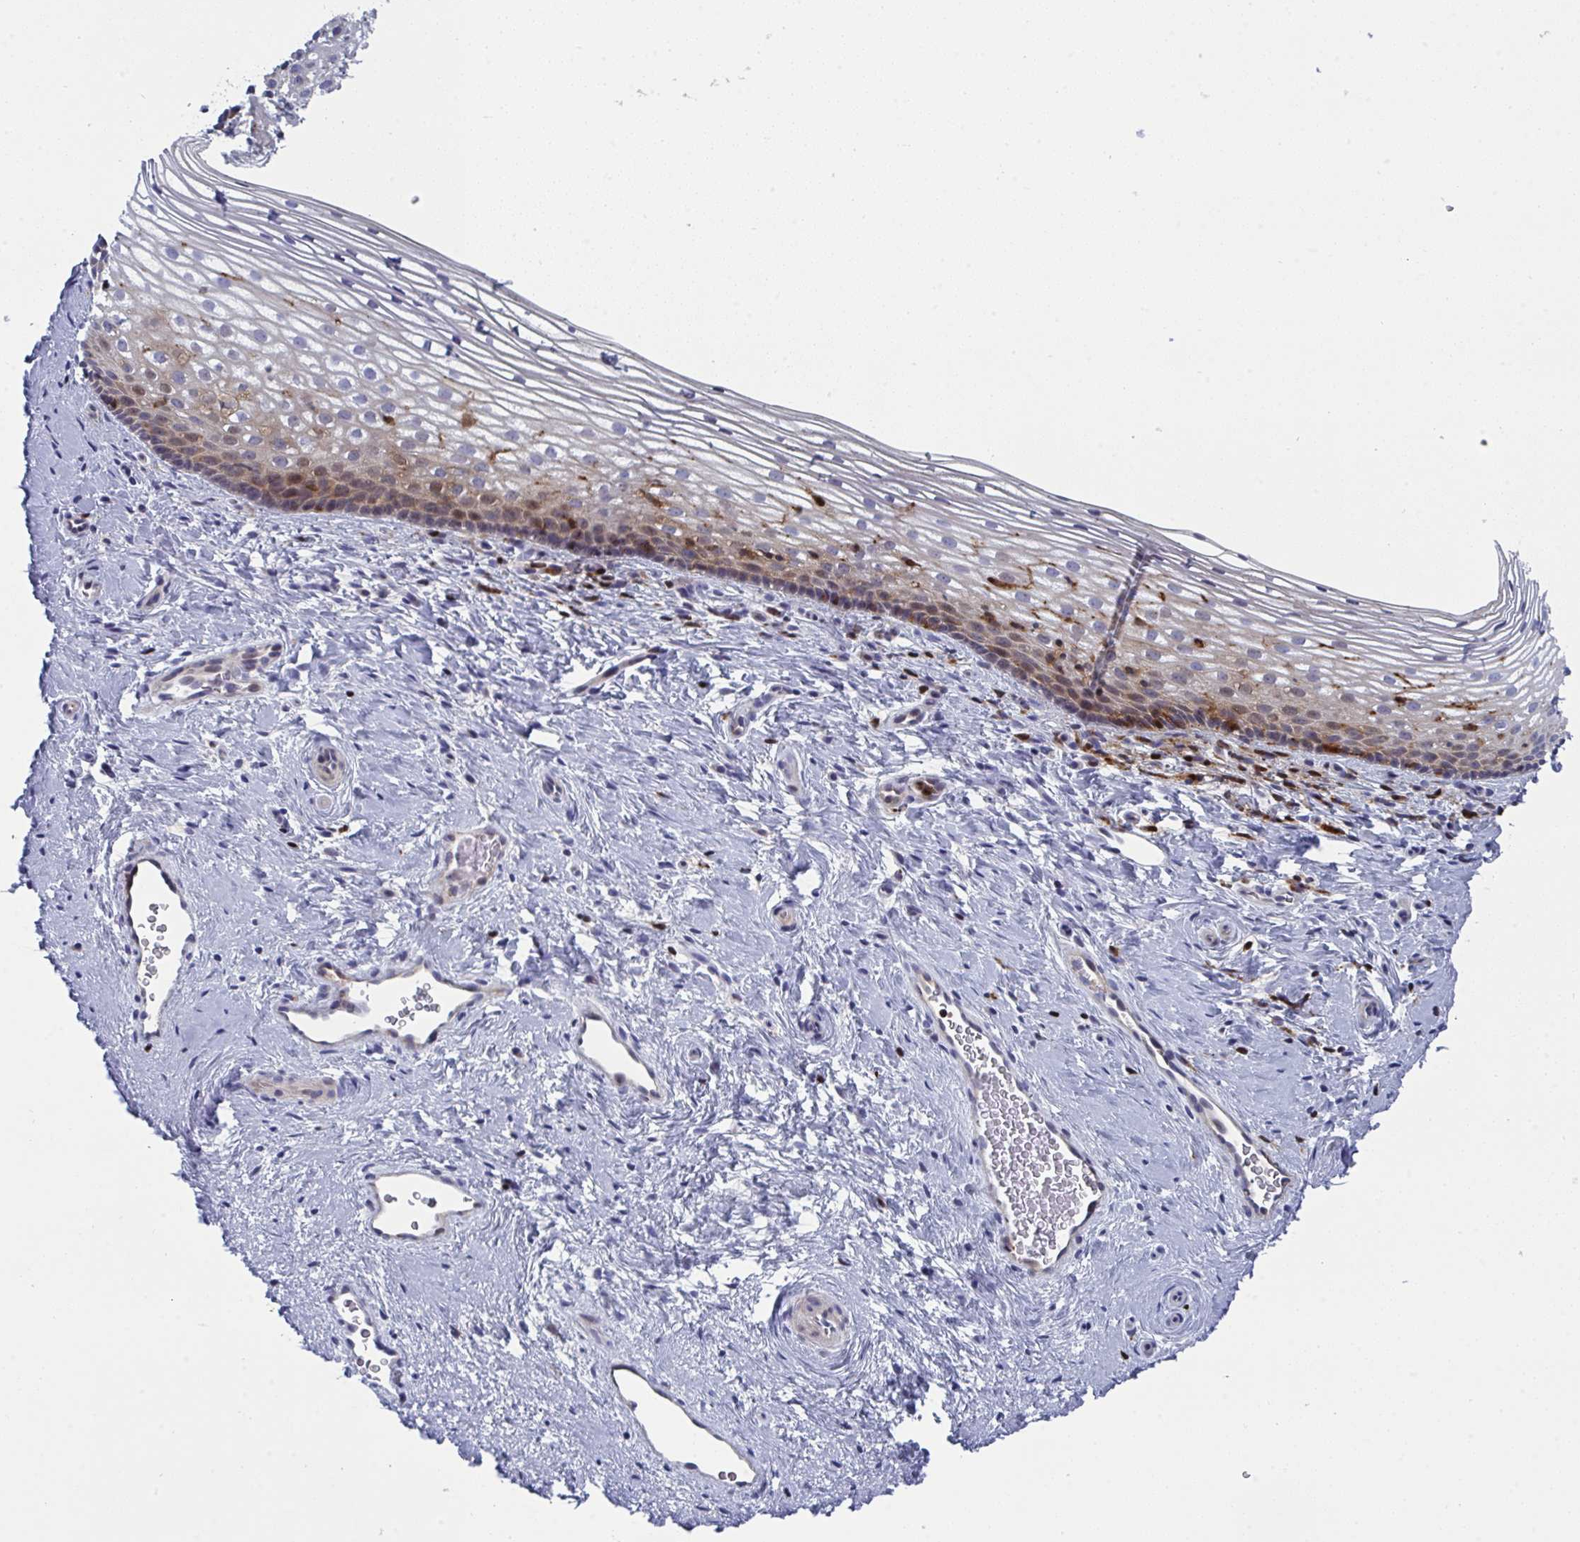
{"staining": {"intensity": "weak", "quantity": "25%-75%", "location": "cytoplasmic/membranous"}, "tissue": "vagina", "cell_type": "Squamous epithelial cells", "image_type": "normal", "snomed": [{"axis": "morphology", "description": "Normal tissue, NOS"}, {"axis": "topography", "description": "Vagina"}], "caption": "About 25%-75% of squamous epithelial cells in benign vagina demonstrate weak cytoplasmic/membranous protein staining as visualized by brown immunohistochemical staining.", "gene": "AOC2", "patient": {"sex": "female", "age": 51}}